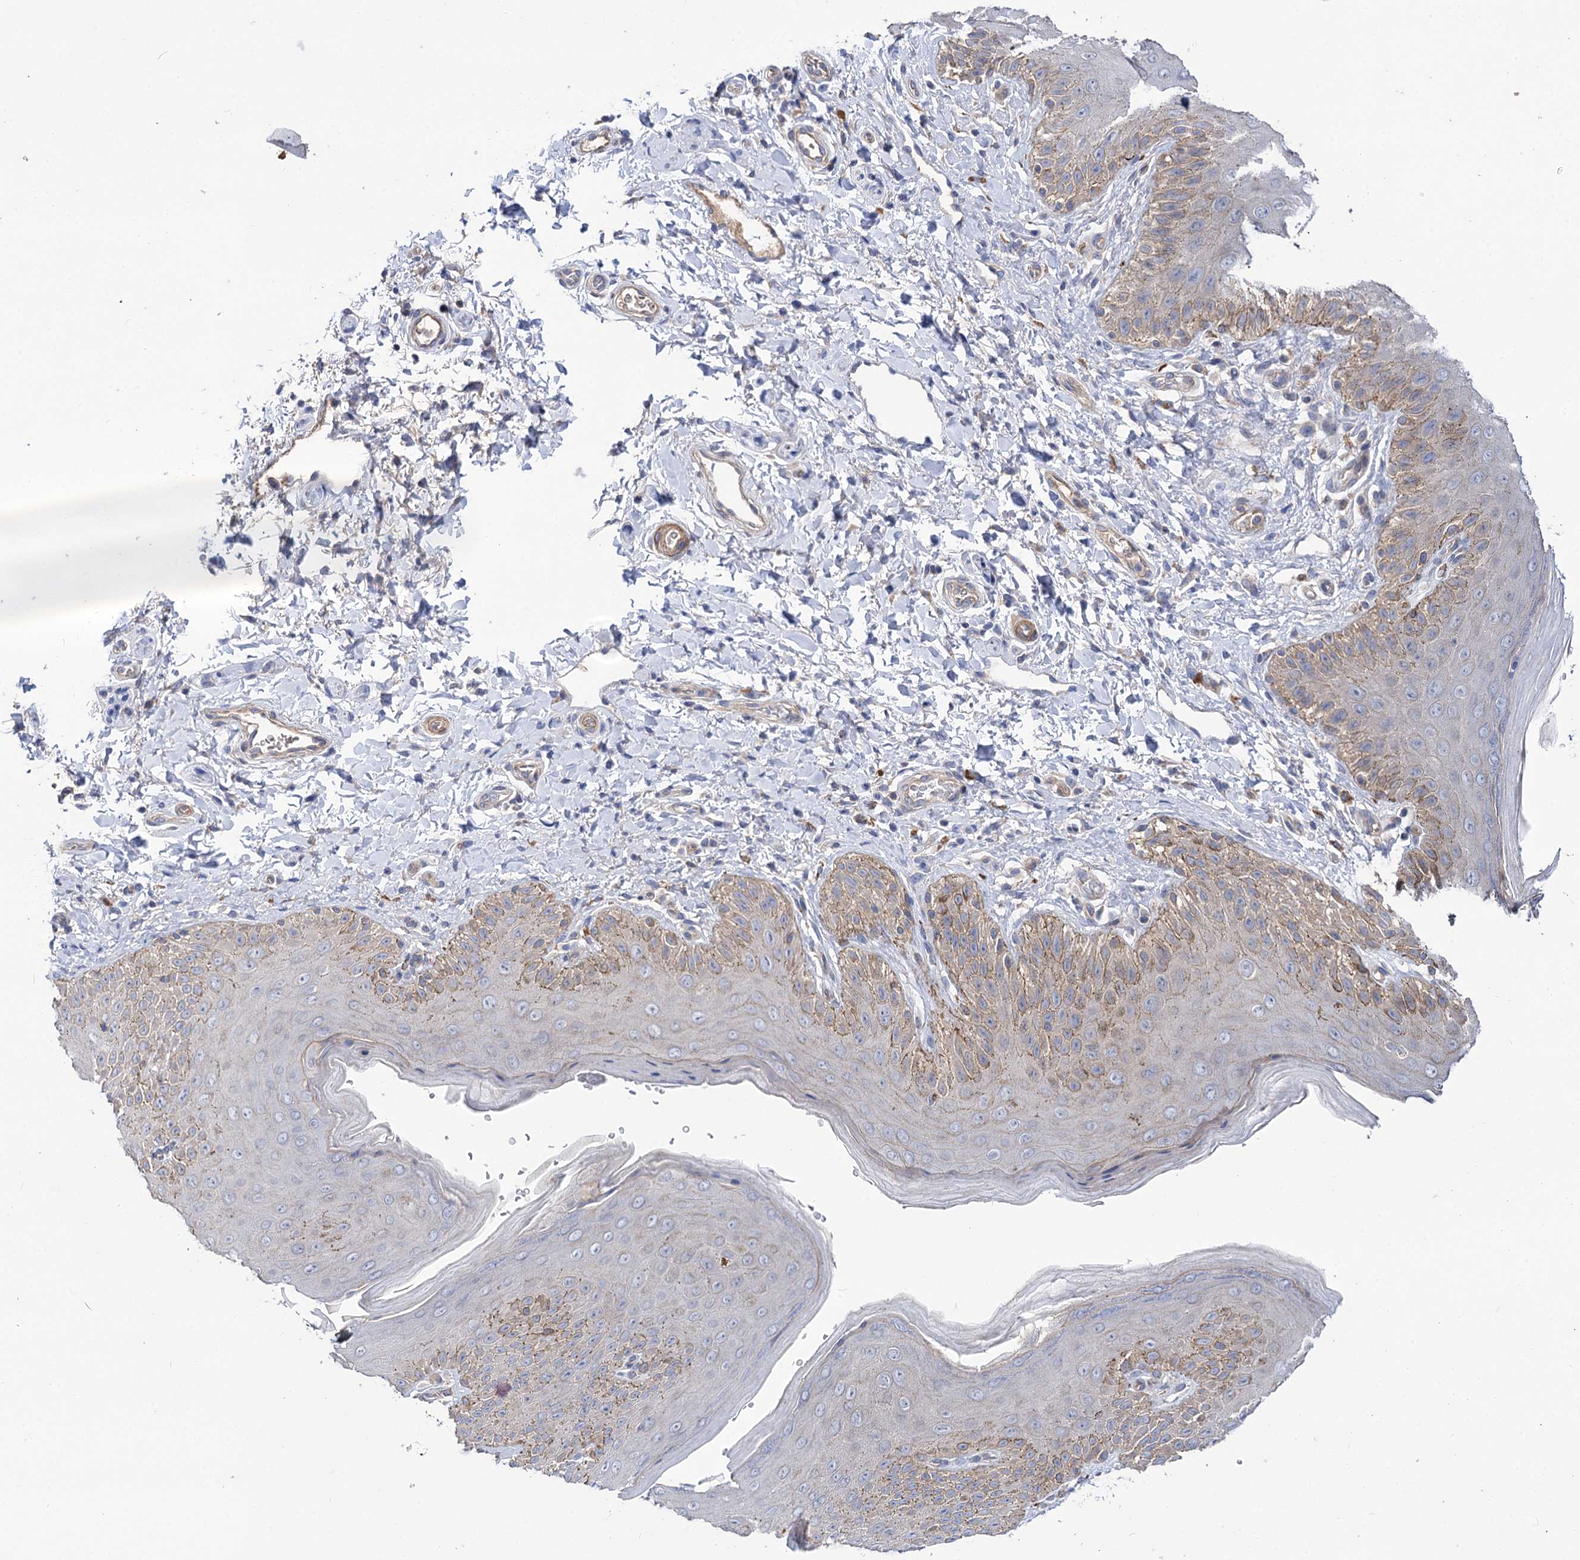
{"staining": {"intensity": "weak", "quantity": "25%-75%", "location": "cytoplasmic/membranous"}, "tissue": "skin", "cell_type": "Epidermal cells", "image_type": "normal", "snomed": [{"axis": "morphology", "description": "Normal tissue, NOS"}, {"axis": "topography", "description": "Anal"}], "caption": "About 25%-75% of epidermal cells in benign human skin reveal weak cytoplasmic/membranous protein positivity as visualized by brown immunohistochemical staining.", "gene": "NUDCD2", "patient": {"sex": "male", "age": 44}}